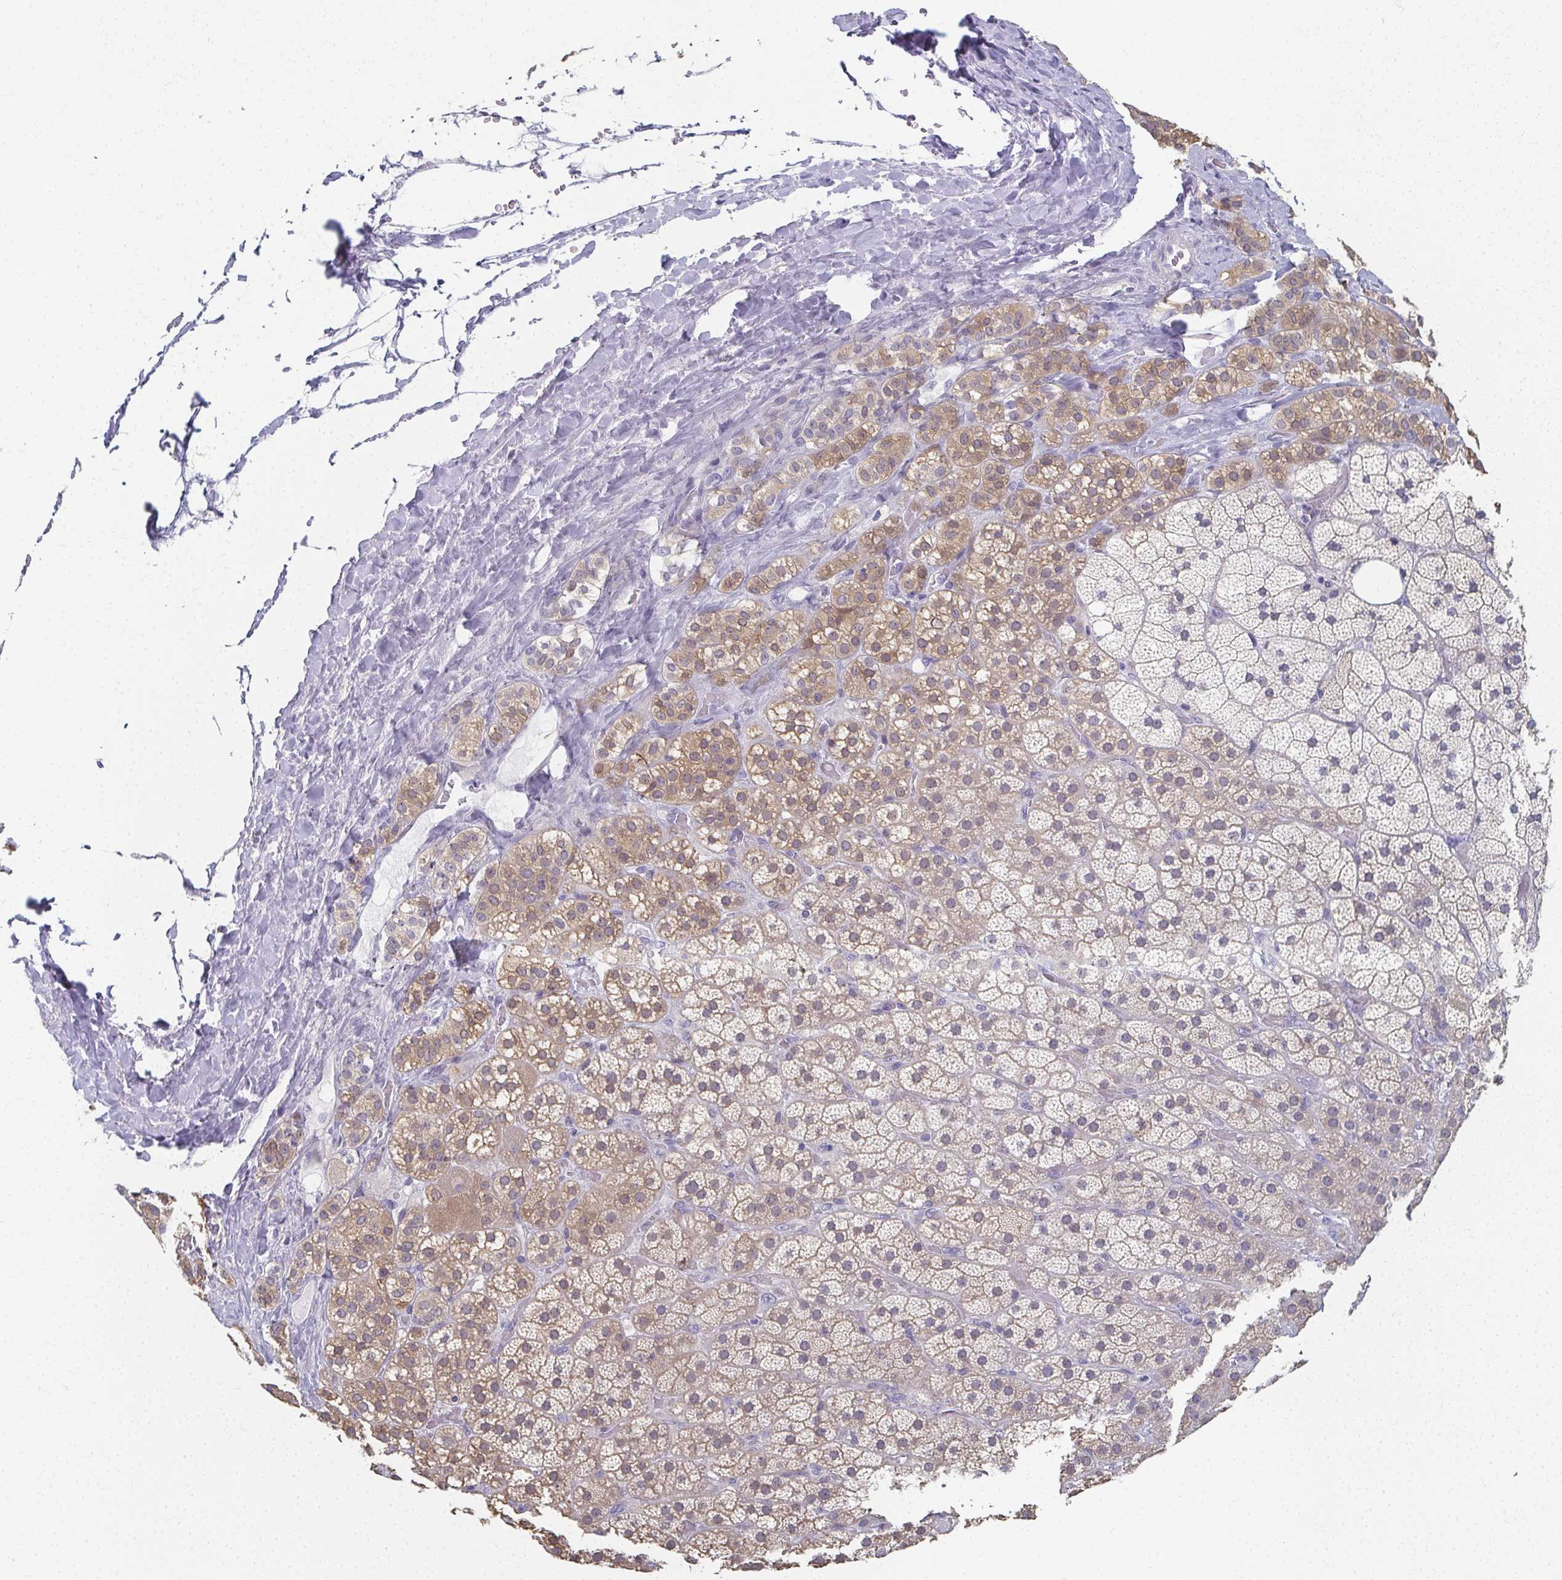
{"staining": {"intensity": "moderate", "quantity": "25%-75%", "location": "cytoplasmic/membranous"}, "tissue": "adrenal gland", "cell_type": "Glandular cells", "image_type": "normal", "snomed": [{"axis": "morphology", "description": "Normal tissue, NOS"}, {"axis": "topography", "description": "Adrenal gland"}], "caption": "Moderate cytoplasmic/membranous protein positivity is appreciated in about 25%-75% of glandular cells in adrenal gland. (DAB IHC with brightfield microscopy, high magnification).", "gene": "CAMKV", "patient": {"sex": "male", "age": 57}}